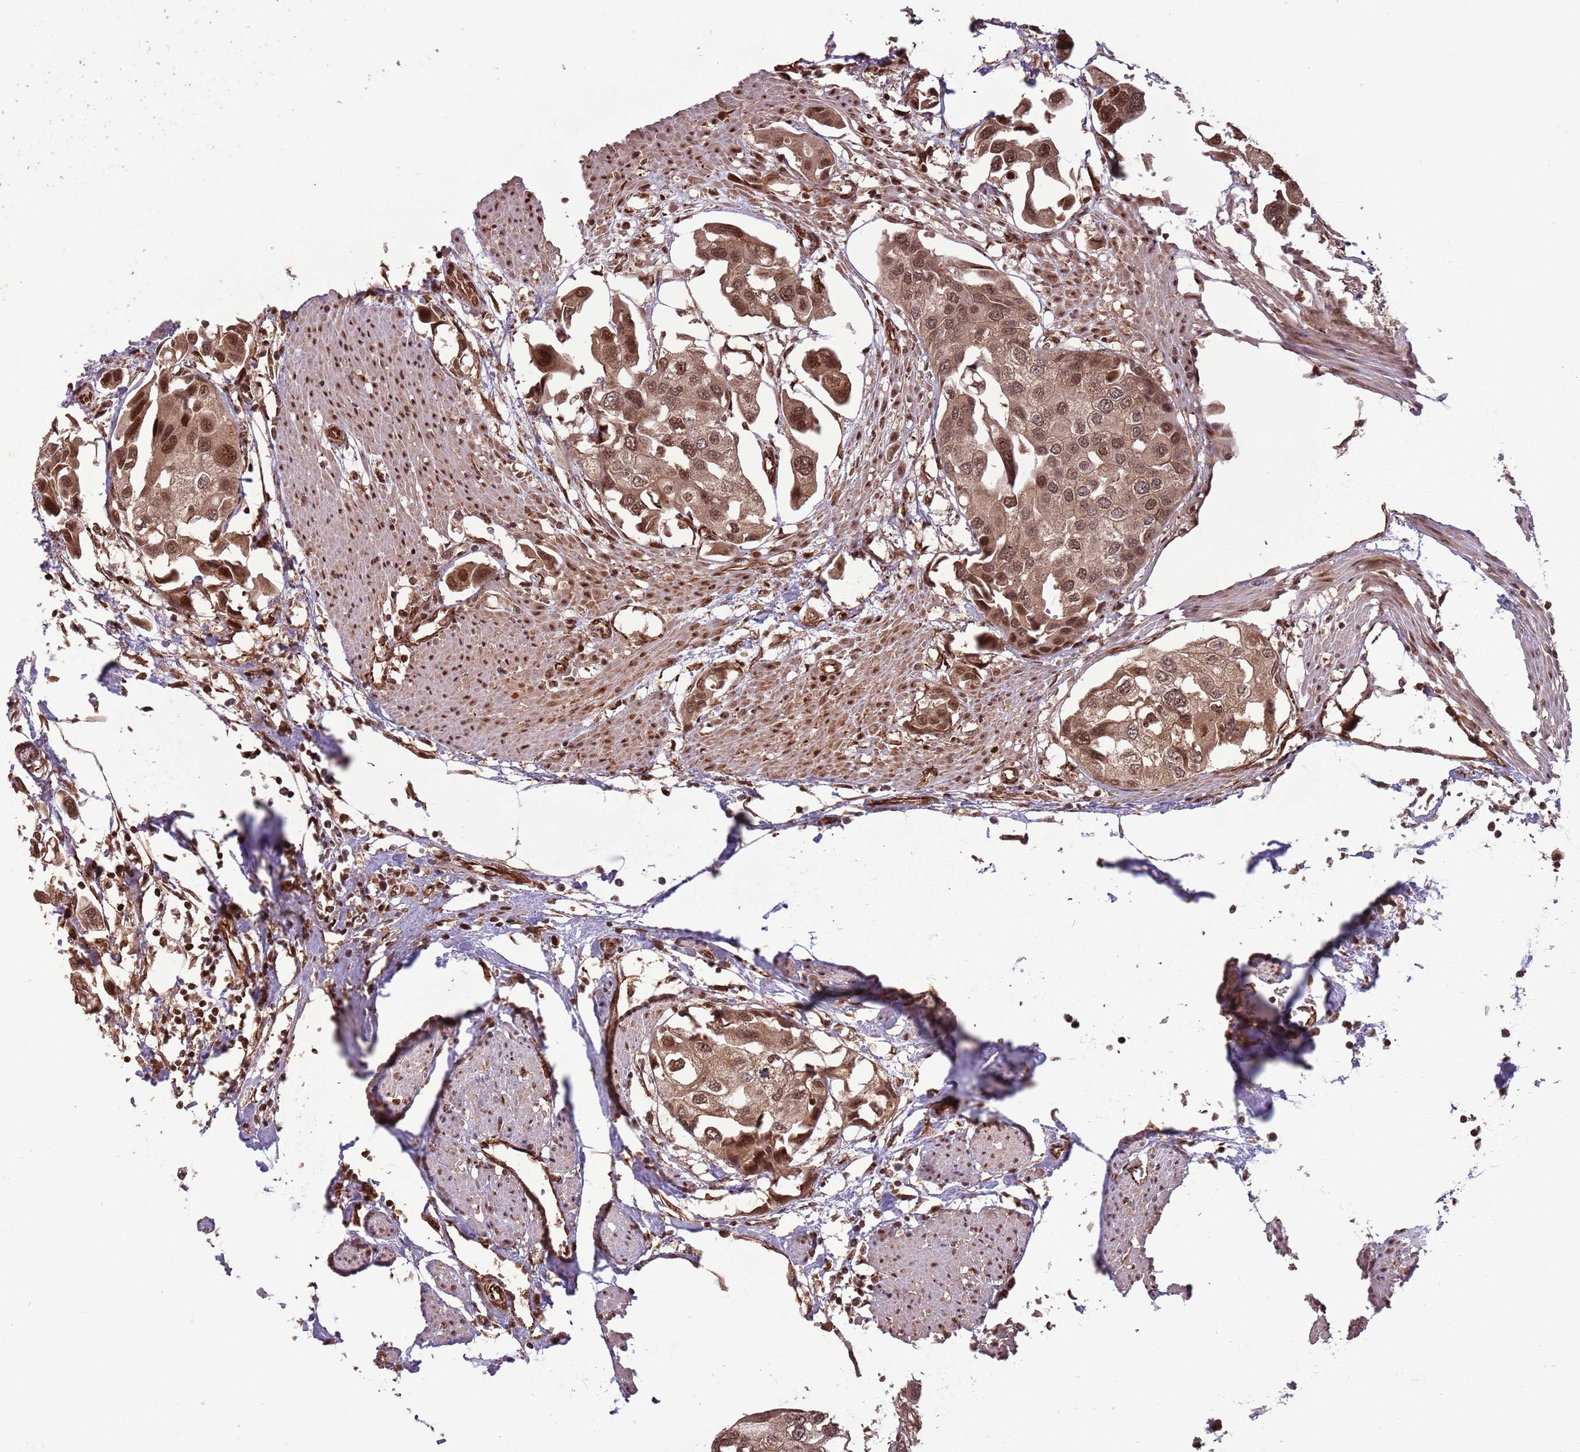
{"staining": {"intensity": "moderate", "quantity": ">75%", "location": "cytoplasmic/membranous,nuclear"}, "tissue": "urothelial cancer", "cell_type": "Tumor cells", "image_type": "cancer", "snomed": [{"axis": "morphology", "description": "Urothelial carcinoma, High grade"}, {"axis": "topography", "description": "Urinary bladder"}], "caption": "A brown stain labels moderate cytoplasmic/membranous and nuclear staining of a protein in human urothelial cancer tumor cells. The protein of interest is shown in brown color, while the nuclei are stained blue.", "gene": "ADAMTS3", "patient": {"sex": "male", "age": 64}}